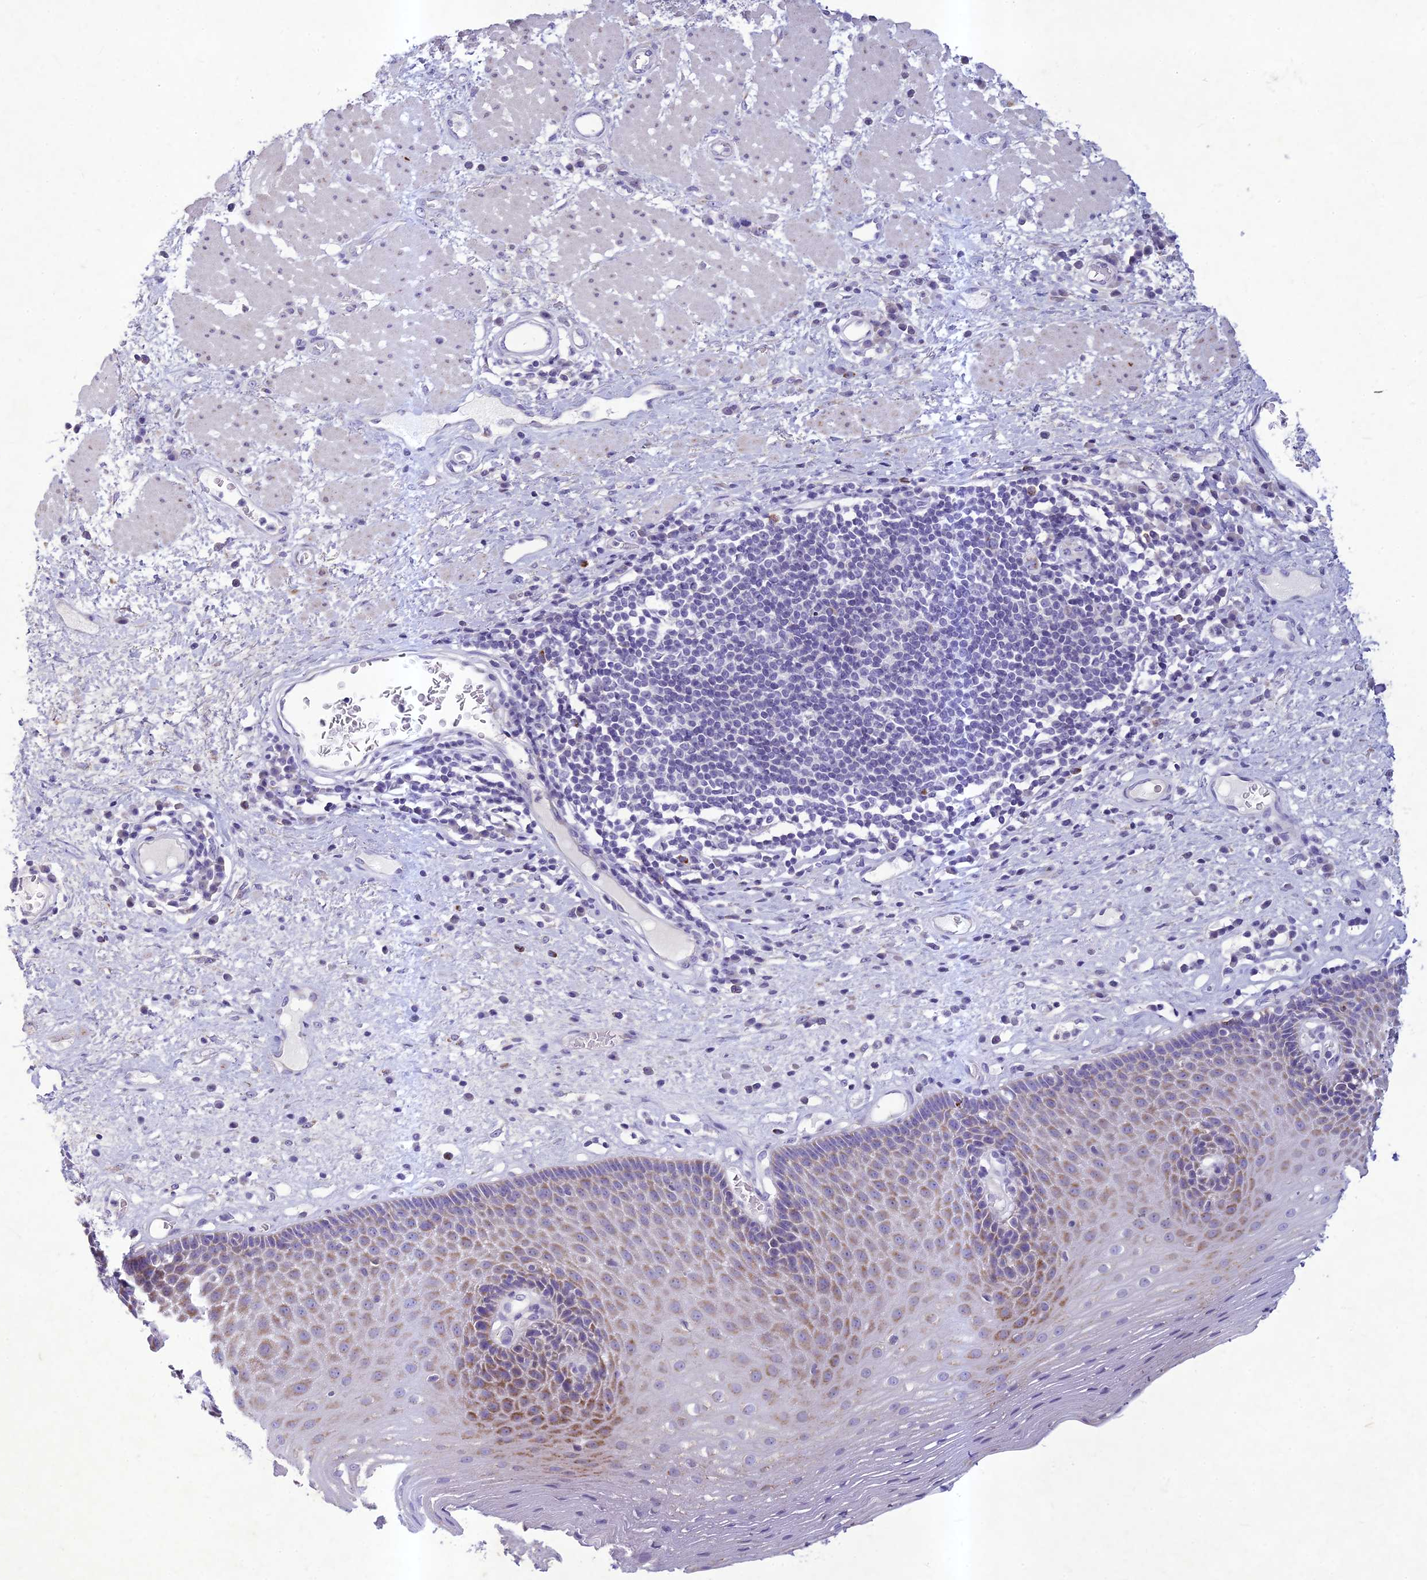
{"staining": {"intensity": "moderate", "quantity": "25%-75%", "location": "cytoplasmic/membranous"}, "tissue": "esophagus", "cell_type": "Squamous epithelial cells", "image_type": "normal", "snomed": [{"axis": "morphology", "description": "Normal tissue, NOS"}, {"axis": "morphology", "description": "Adenocarcinoma, NOS"}, {"axis": "topography", "description": "Esophagus"}], "caption": "This photomicrograph reveals immunohistochemistry (IHC) staining of normal human esophagus, with medium moderate cytoplasmic/membranous positivity in about 25%-75% of squamous epithelial cells.", "gene": "HIGD1A", "patient": {"sex": "male", "age": 62}}